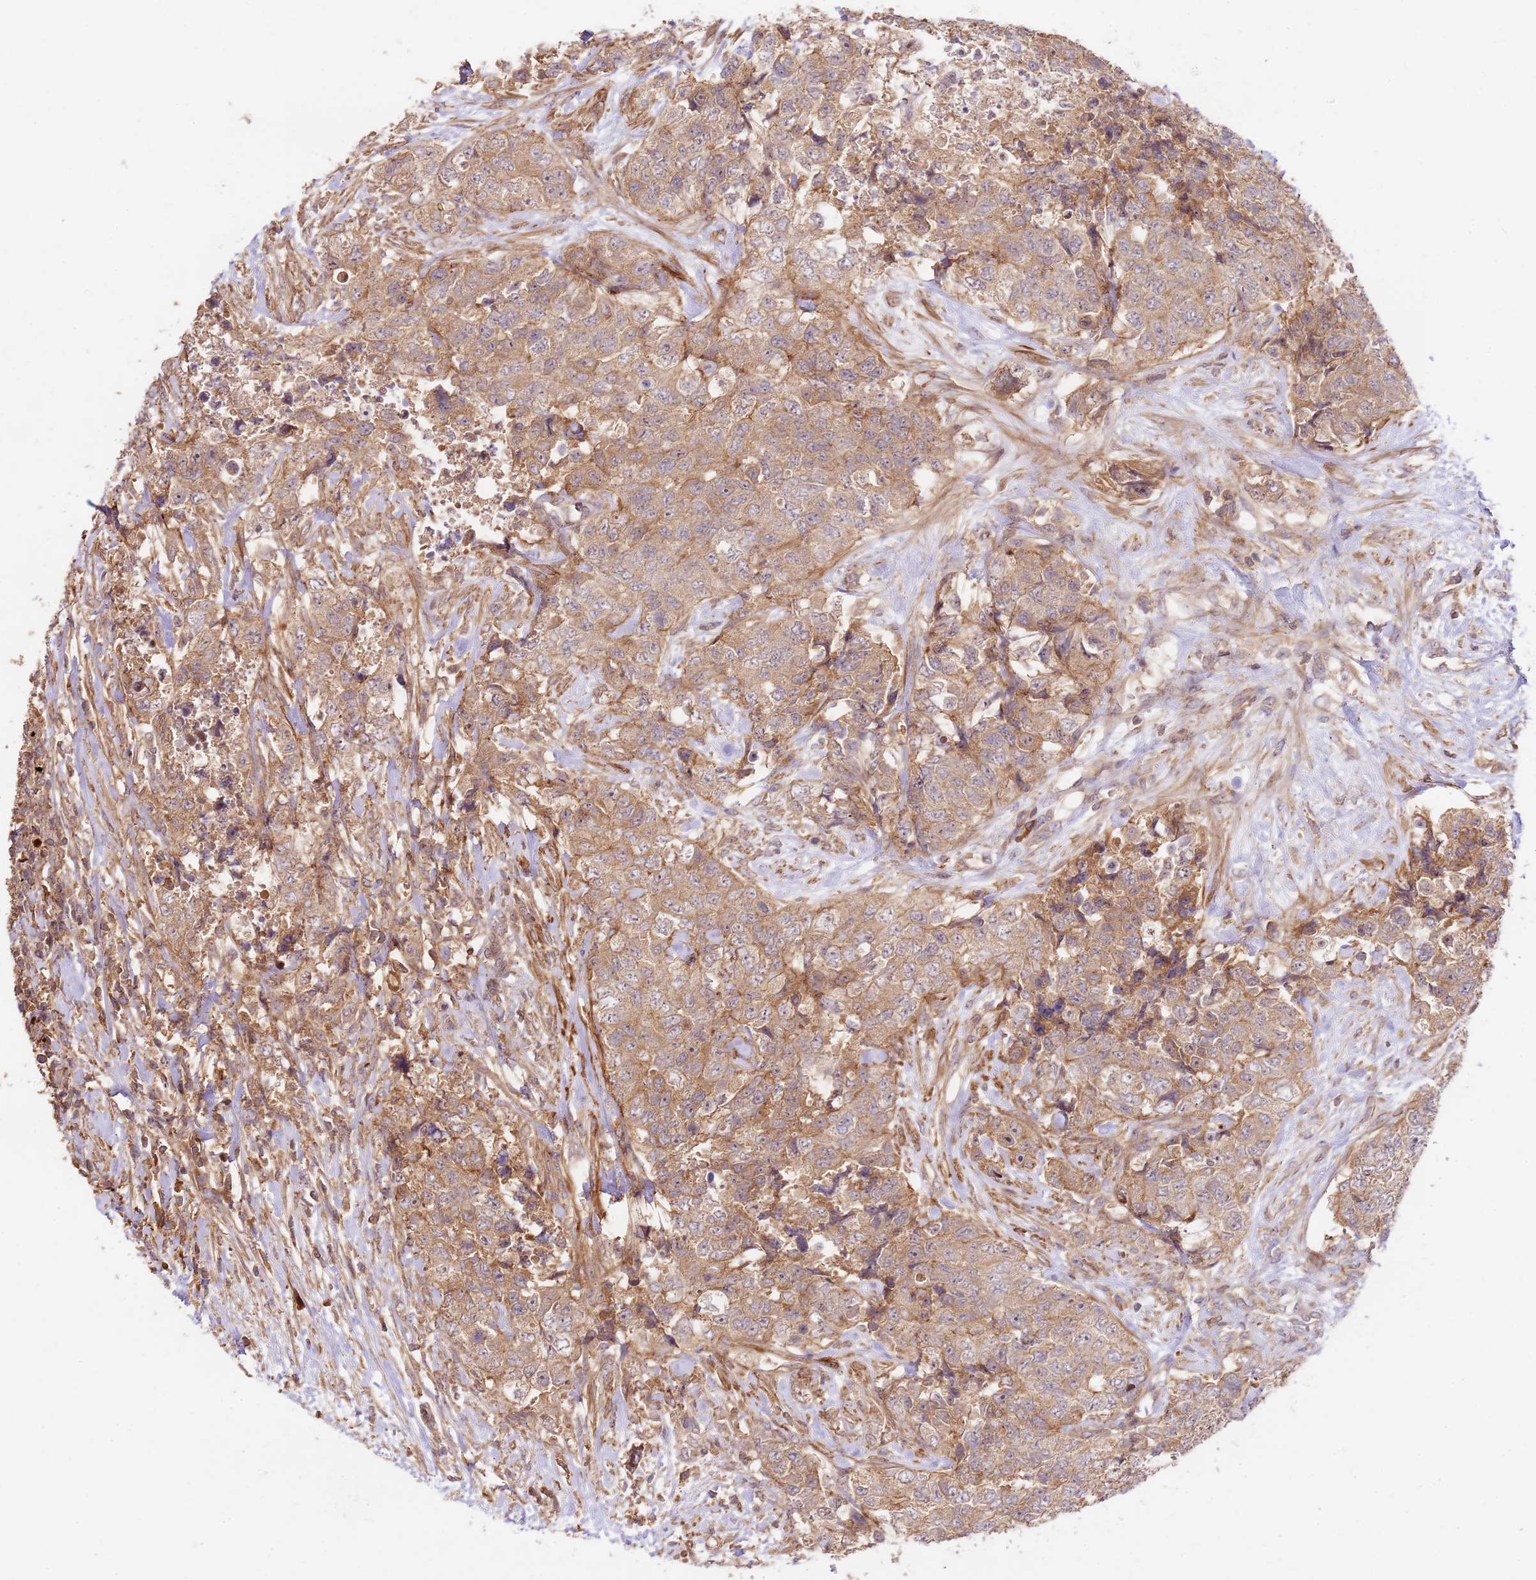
{"staining": {"intensity": "weak", "quantity": ">75%", "location": "cytoplasmic/membranous"}, "tissue": "urothelial cancer", "cell_type": "Tumor cells", "image_type": "cancer", "snomed": [{"axis": "morphology", "description": "Urothelial carcinoma, High grade"}, {"axis": "topography", "description": "Urinary bladder"}], "caption": "Tumor cells show low levels of weak cytoplasmic/membranous positivity in about >75% of cells in high-grade urothelial carcinoma.", "gene": "GAREM1", "patient": {"sex": "female", "age": 78}}